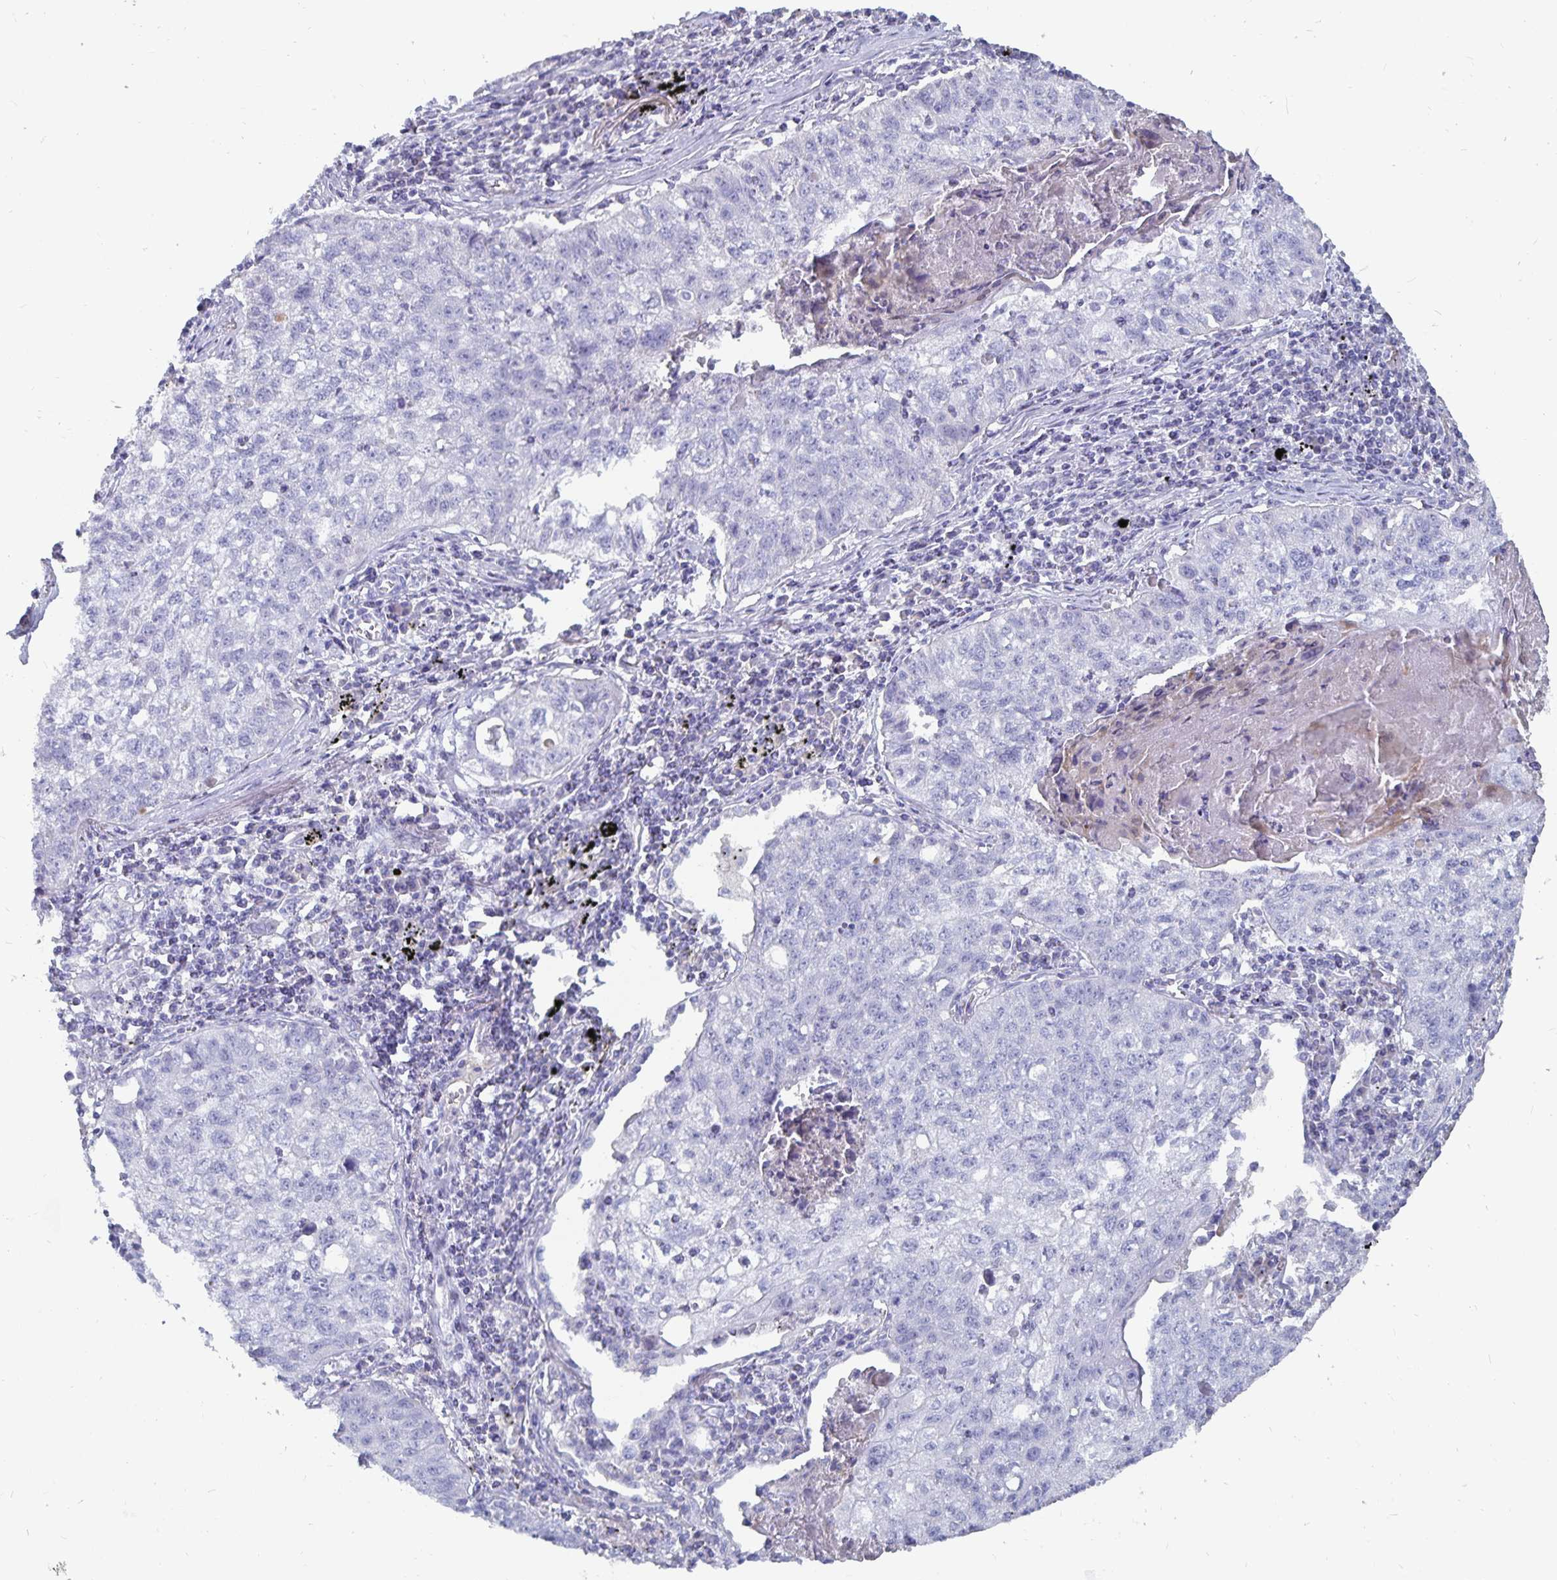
{"staining": {"intensity": "negative", "quantity": "none", "location": "none"}, "tissue": "lung cancer", "cell_type": "Tumor cells", "image_type": "cancer", "snomed": [{"axis": "morphology", "description": "Normal morphology"}, {"axis": "morphology", "description": "Aneuploidy"}, {"axis": "morphology", "description": "Squamous cell carcinoma, NOS"}, {"axis": "topography", "description": "Lymph node"}, {"axis": "topography", "description": "Lung"}], "caption": "Histopathology image shows no protein expression in tumor cells of lung squamous cell carcinoma tissue. (DAB (3,3'-diaminobenzidine) immunohistochemistry (IHC) visualized using brightfield microscopy, high magnification).", "gene": "CFAP69", "patient": {"sex": "female", "age": 76}}